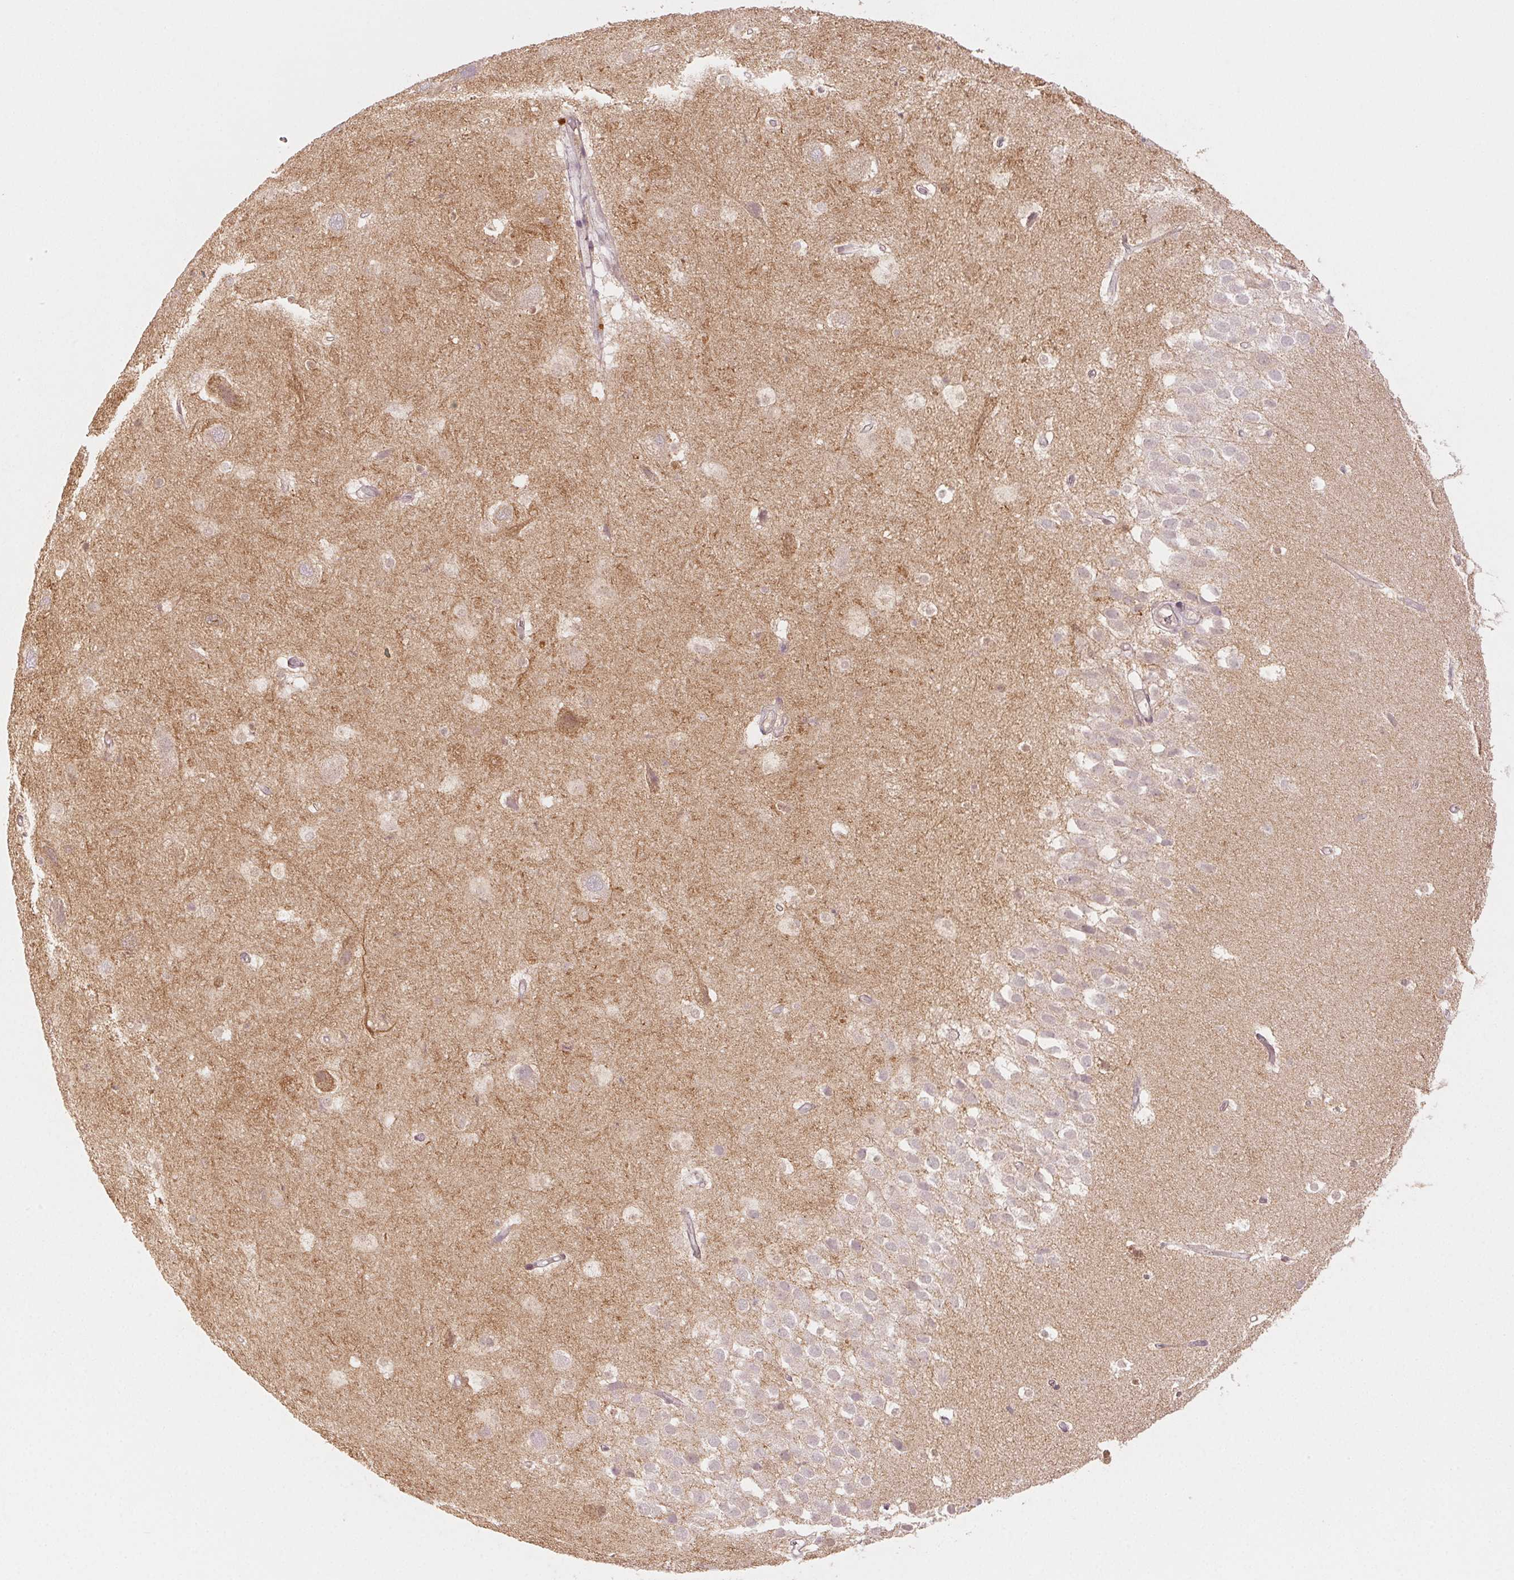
{"staining": {"intensity": "negative", "quantity": "none", "location": "none"}, "tissue": "hippocampus", "cell_type": "Glial cells", "image_type": "normal", "snomed": [{"axis": "morphology", "description": "Normal tissue, NOS"}, {"axis": "topography", "description": "Hippocampus"}], "caption": "Immunohistochemistry micrograph of normal human hippocampus stained for a protein (brown), which displays no staining in glial cells. (Immunohistochemistry (ihc), brightfield microscopy, high magnification).", "gene": "MAPK14", "patient": {"sex": "male", "age": 26}}